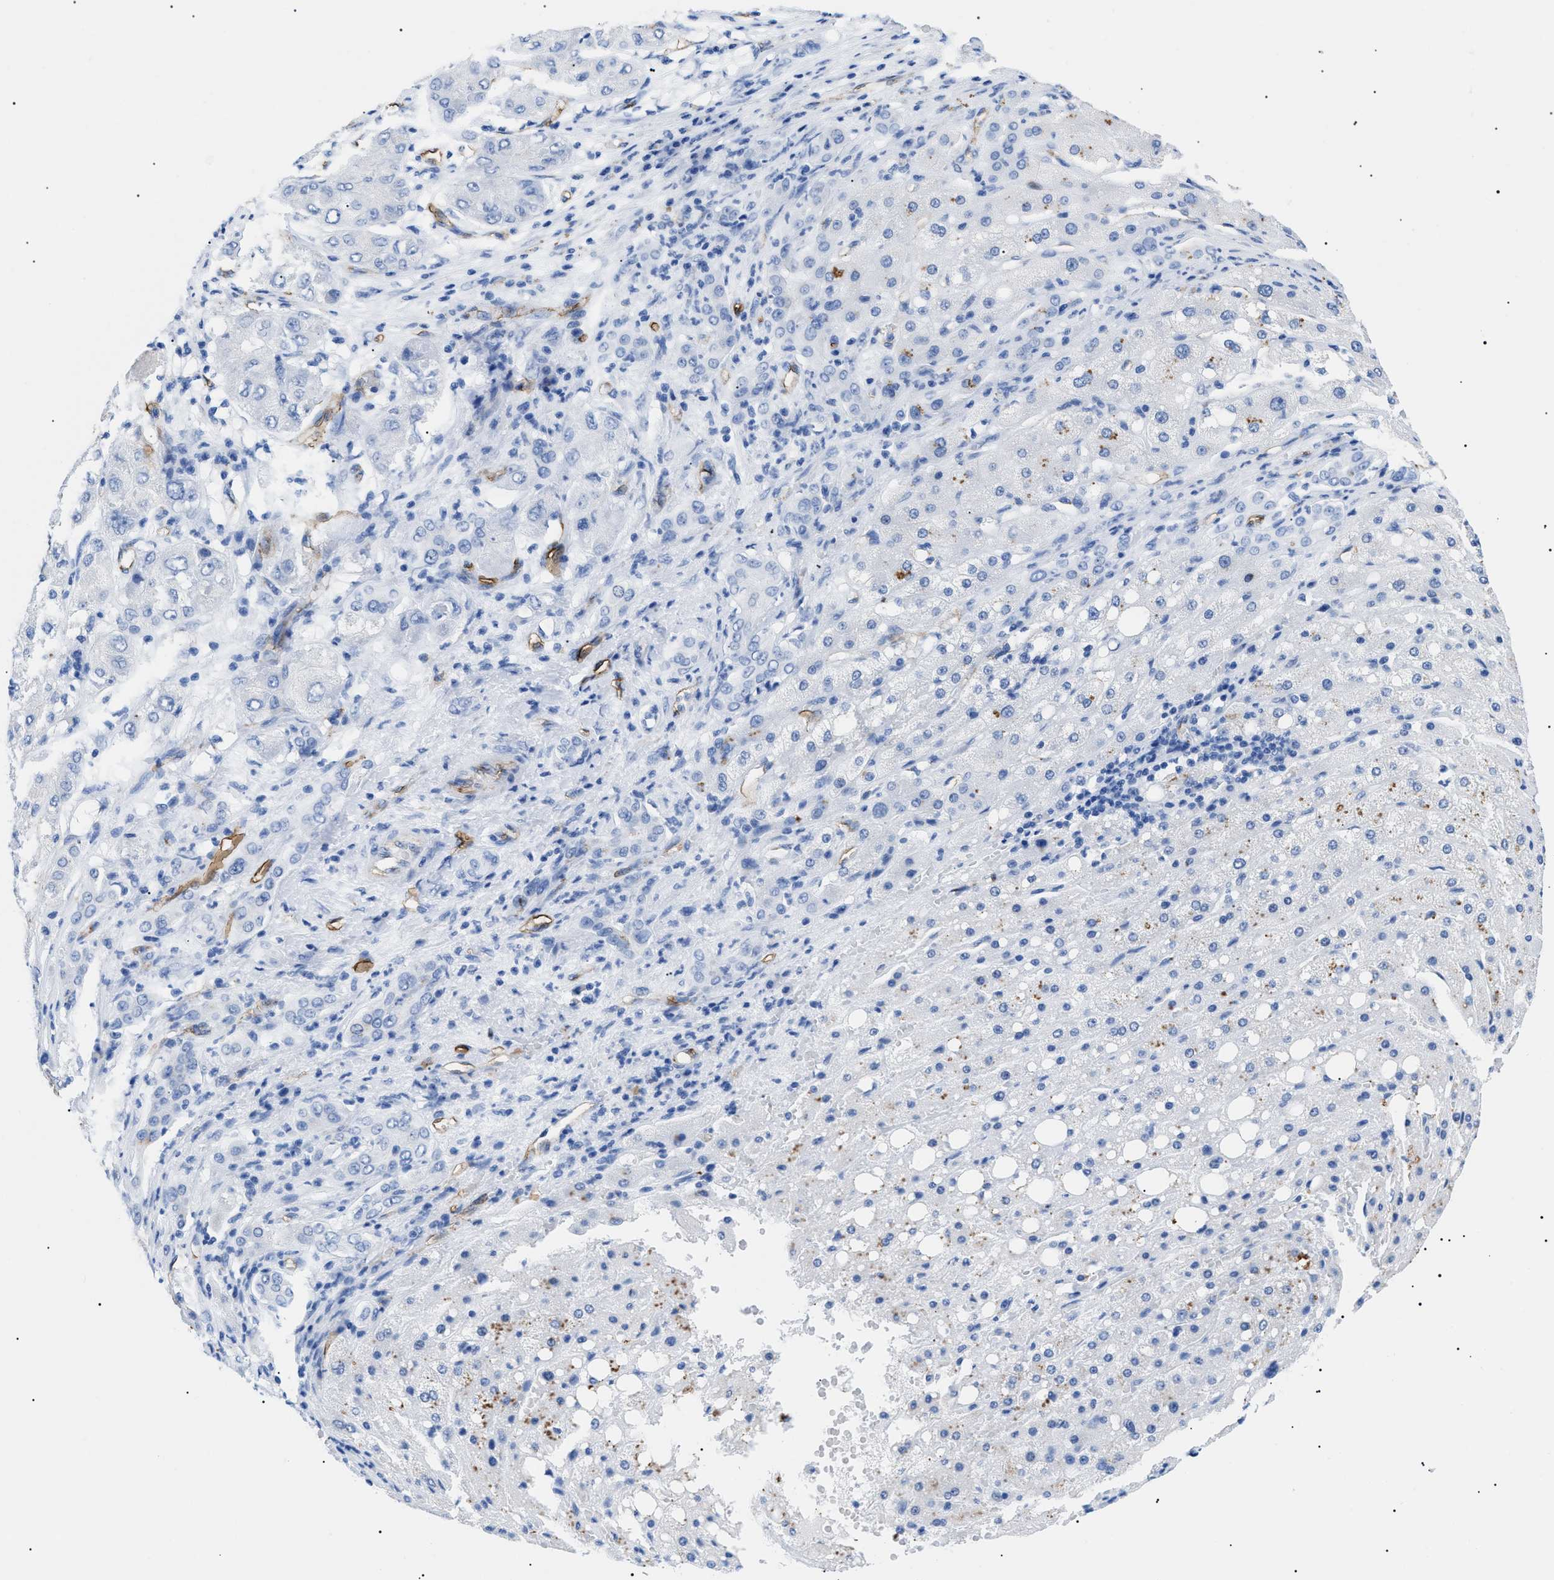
{"staining": {"intensity": "negative", "quantity": "none", "location": "none"}, "tissue": "liver cancer", "cell_type": "Tumor cells", "image_type": "cancer", "snomed": [{"axis": "morphology", "description": "Carcinoma, Hepatocellular, NOS"}, {"axis": "topography", "description": "Liver"}], "caption": "Immunohistochemistry (IHC) photomicrograph of human liver cancer (hepatocellular carcinoma) stained for a protein (brown), which reveals no staining in tumor cells.", "gene": "PODXL", "patient": {"sex": "male", "age": 80}}